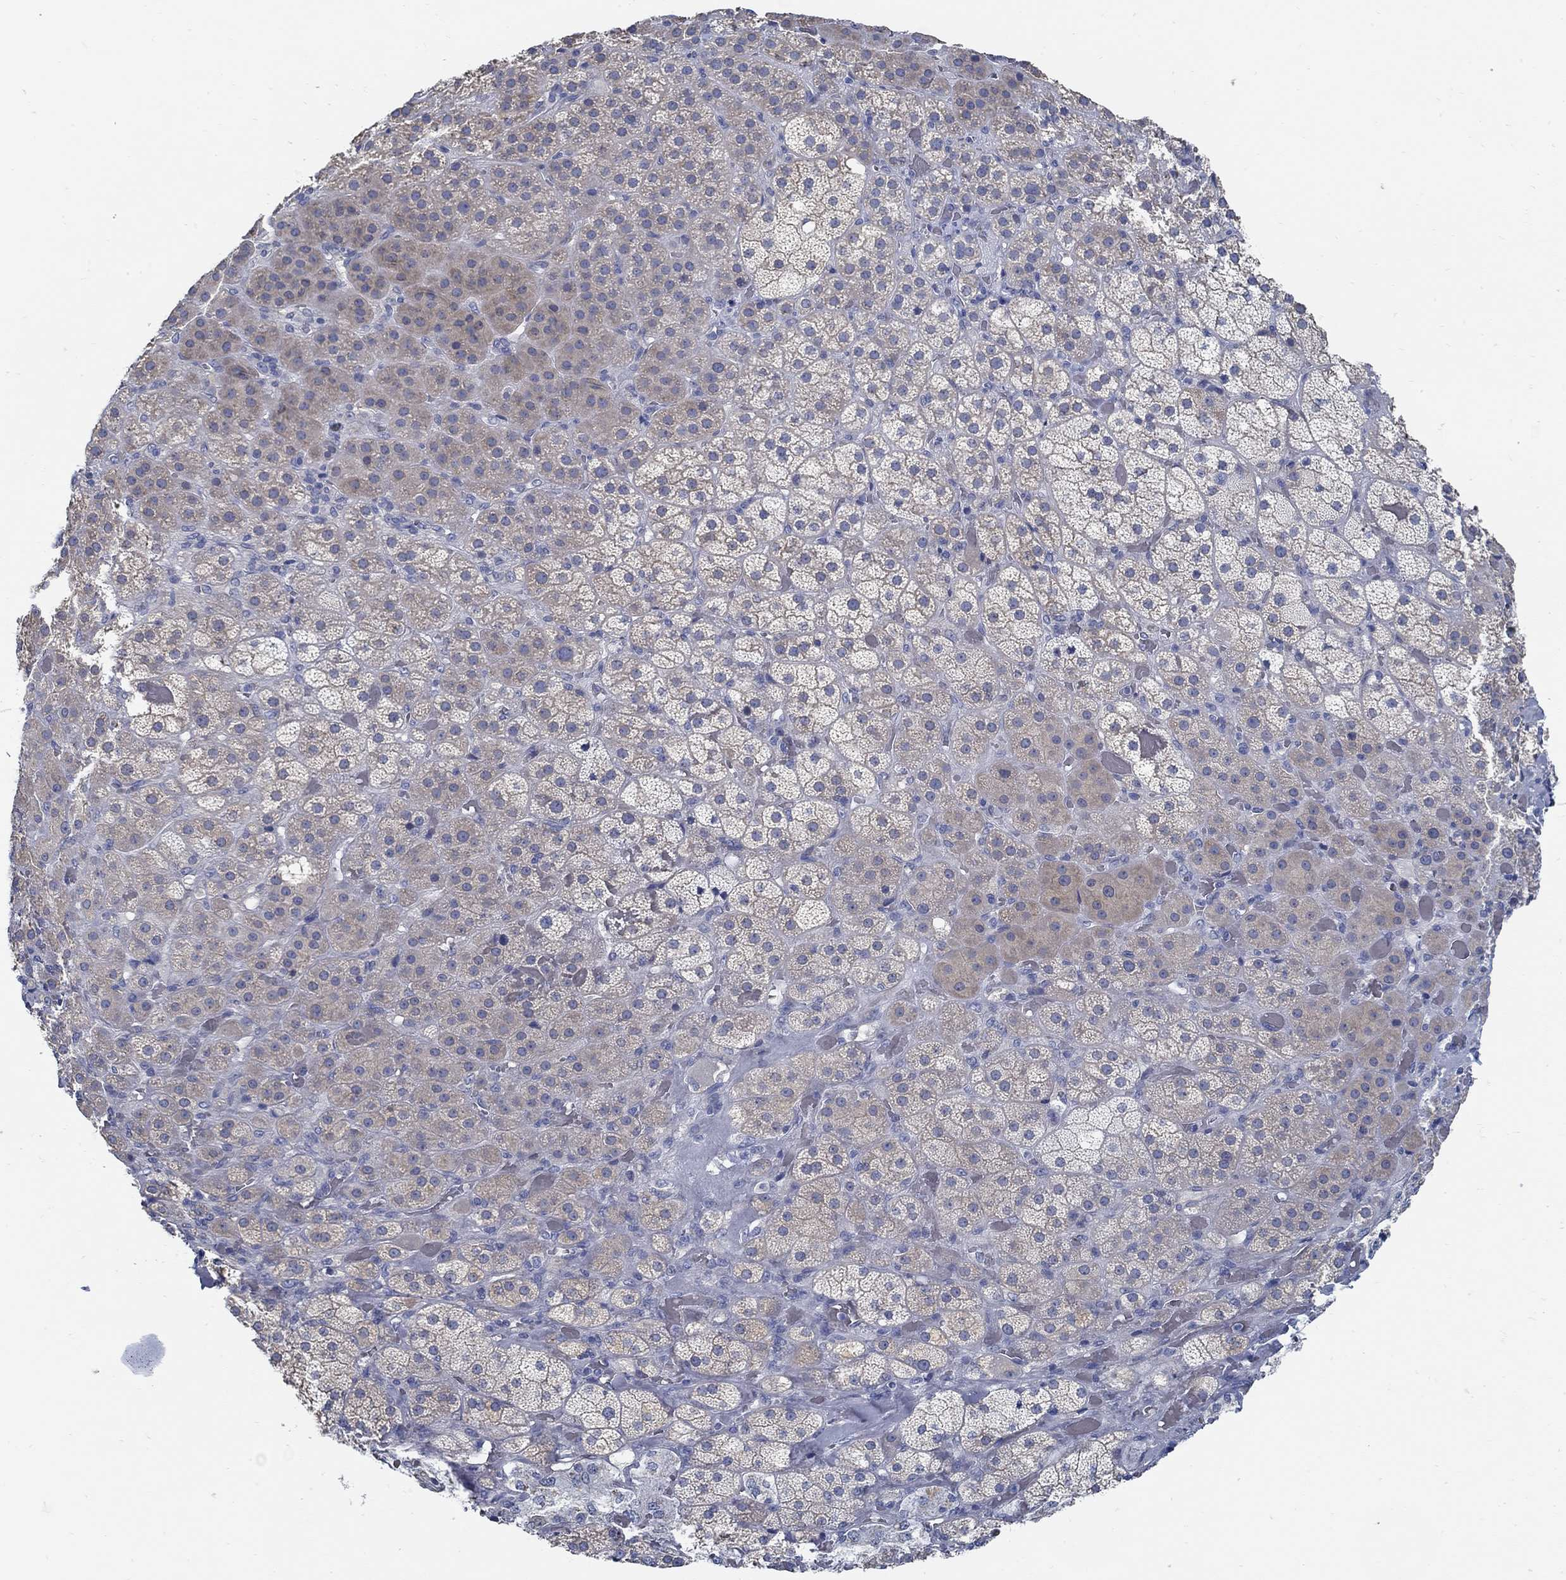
{"staining": {"intensity": "weak", "quantity": "<25%", "location": "cytoplasmic/membranous"}, "tissue": "adrenal gland", "cell_type": "Glandular cells", "image_type": "normal", "snomed": [{"axis": "morphology", "description": "Normal tissue, NOS"}, {"axis": "topography", "description": "Adrenal gland"}], "caption": "Adrenal gland stained for a protein using immunohistochemistry (IHC) demonstrates no positivity glandular cells.", "gene": "C15orf39", "patient": {"sex": "male", "age": 57}}